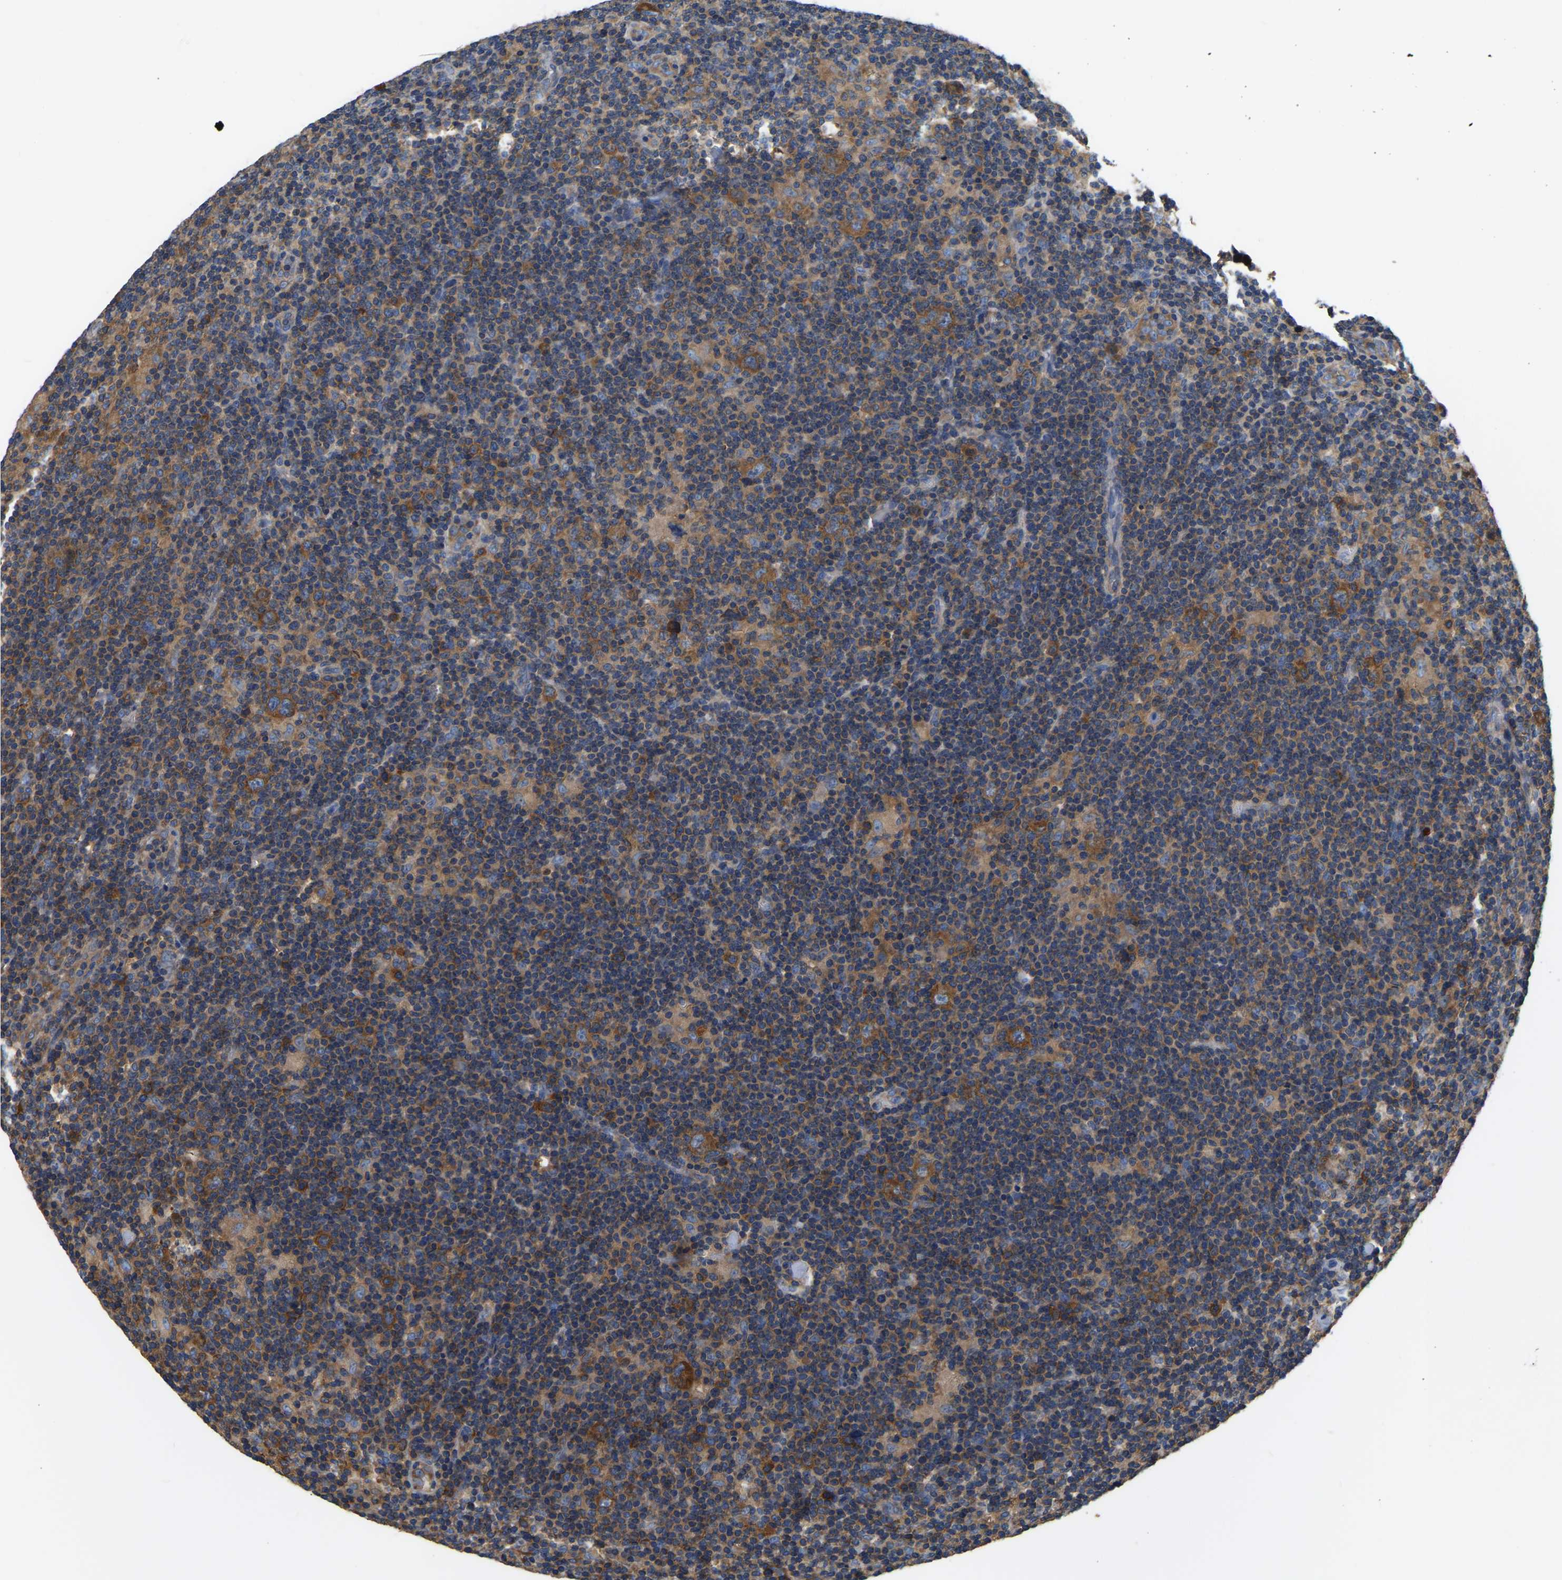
{"staining": {"intensity": "strong", "quantity": ">75%", "location": "cytoplasmic/membranous"}, "tissue": "lymphoma", "cell_type": "Tumor cells", "image_type": "cancer", "snomed": [{"axis": "morphology", "description": "Hodgkin's disease, NOS"}, {"axis": "topography", "description": "Lymph node"}], "caption": "A high-resolution photomicrograph shows immunohistochemistry staining of Hodgkin's disease, which demonstrates strong cytoplasmic/membranous expression in about >75% of tumor cells.", "gene": "GARS1", "patient": {"sex": "female", "age": 57}}